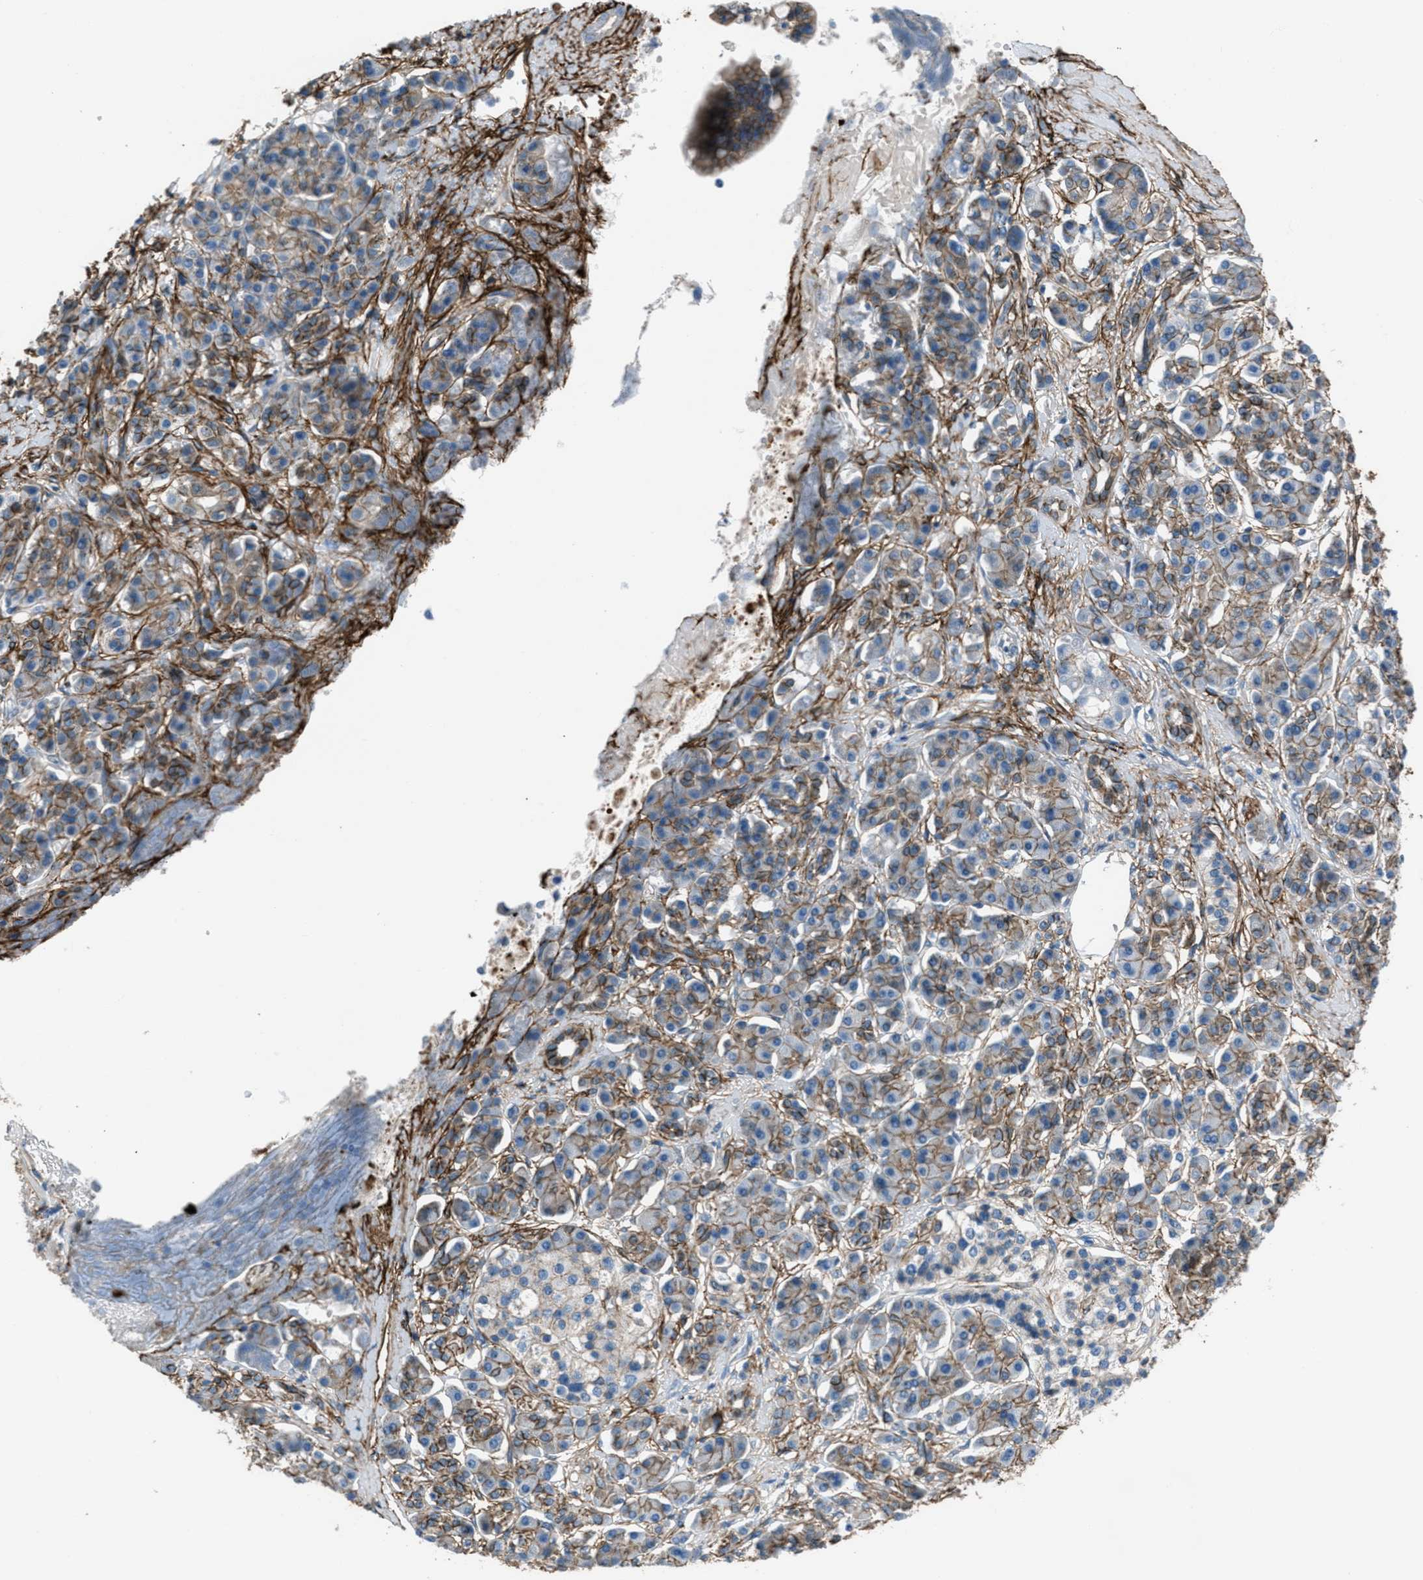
{"staining": {"intensity": "moderate", "quantity": "<25%", "location": "cytoplasmic/membranous"}, "tissue": "pancreatic cancer", "cell_type": "Tumor cells", "image_type": "cancer", "snomed": [{"axis": "morphology", "description": "Adenocarcinoma, NOS"}, {"axis": "topography", "description": "Pancreas"}], "caption": "IHC (DAB) staining of adenocarcinoma (pancreatic) shows moderate cytoplasmic/membranous protein staining in approximately <25% of tumor cells.", "gene": "FBN1", "patient": {"sex": "female", "age": 56}}